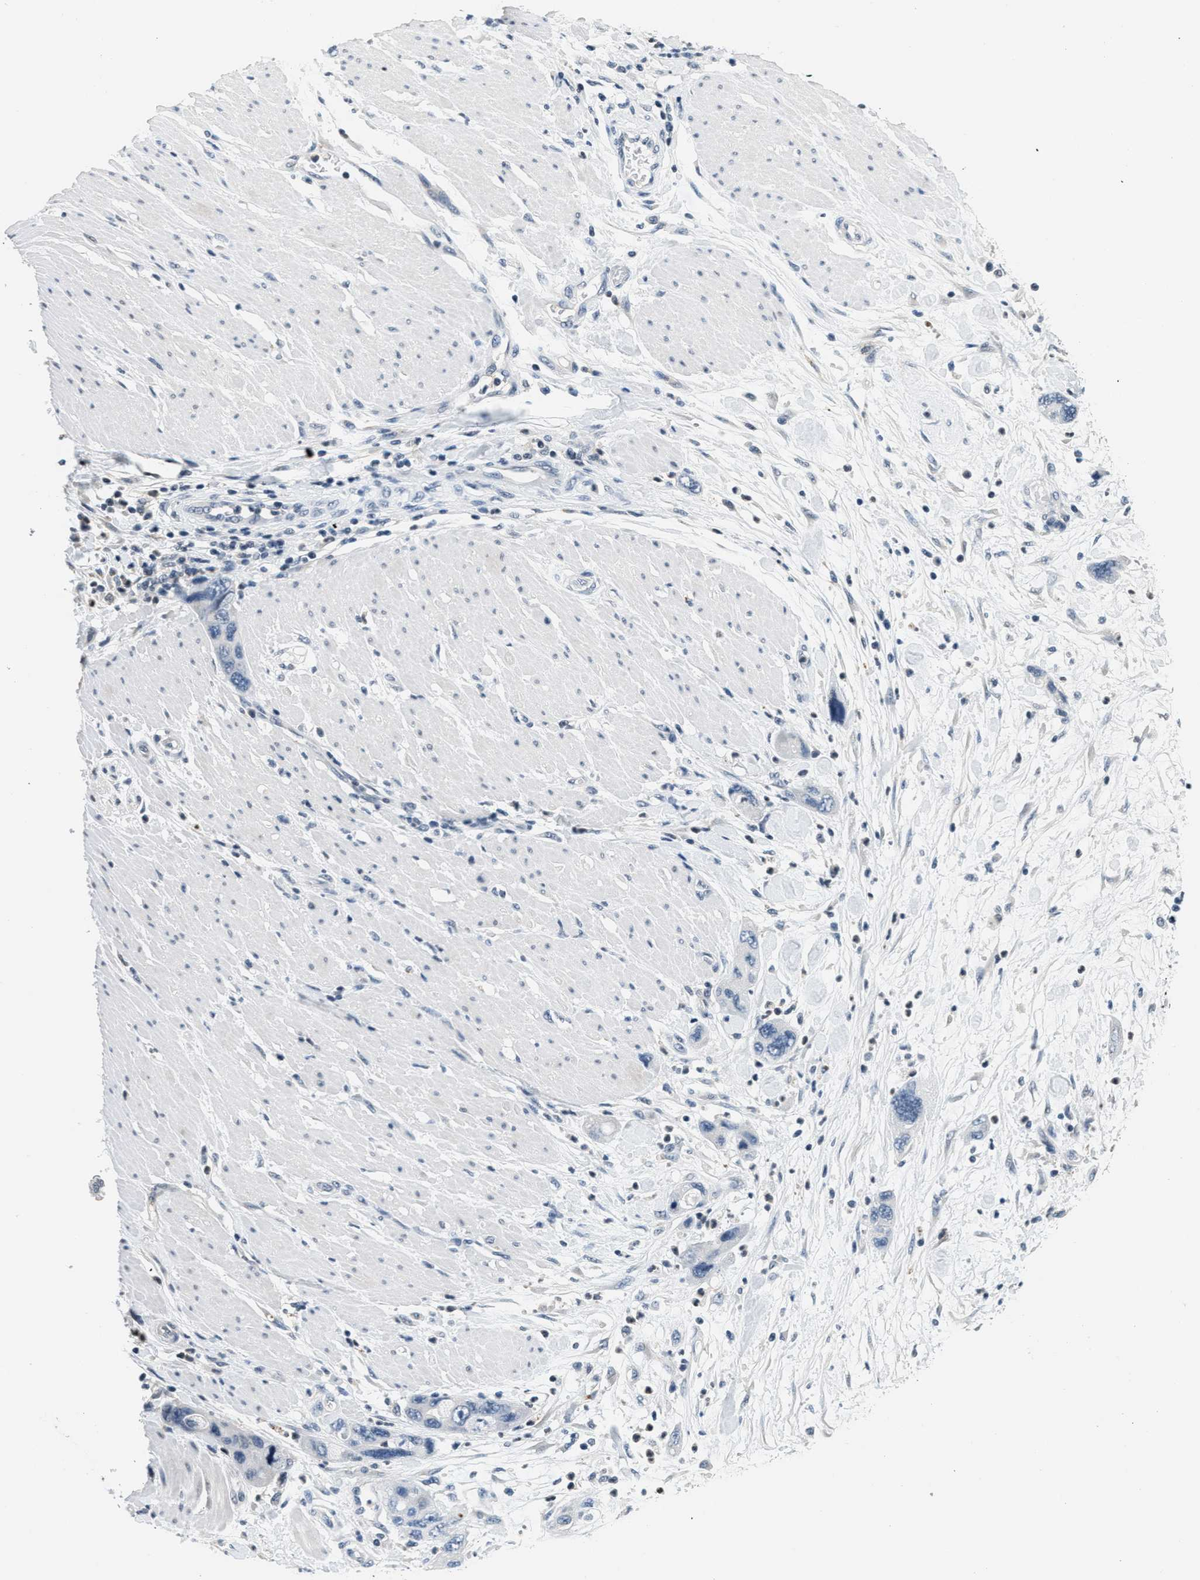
{"staining": {"intensity": "negative", "quantity": "none", "location": "none"}, "tissue": "pancreatic cancer", "cell_type": "Tumor cells", "image_type": "cancer", "snomed": [{"axis": "morphology", "description": "Normal tissue, NOS"}, {"axis": "morphology", "description": "Adenocarcinoma, NOS"}, {"axis": "topography", "description": "Pancreas"}], "caption": "Immunohistochemistry of human pancreatic adenocarcinoma exhibits no expression in tumor cells.", "gene": "CA4", "patient": {"sex": "female", "age": 71}}